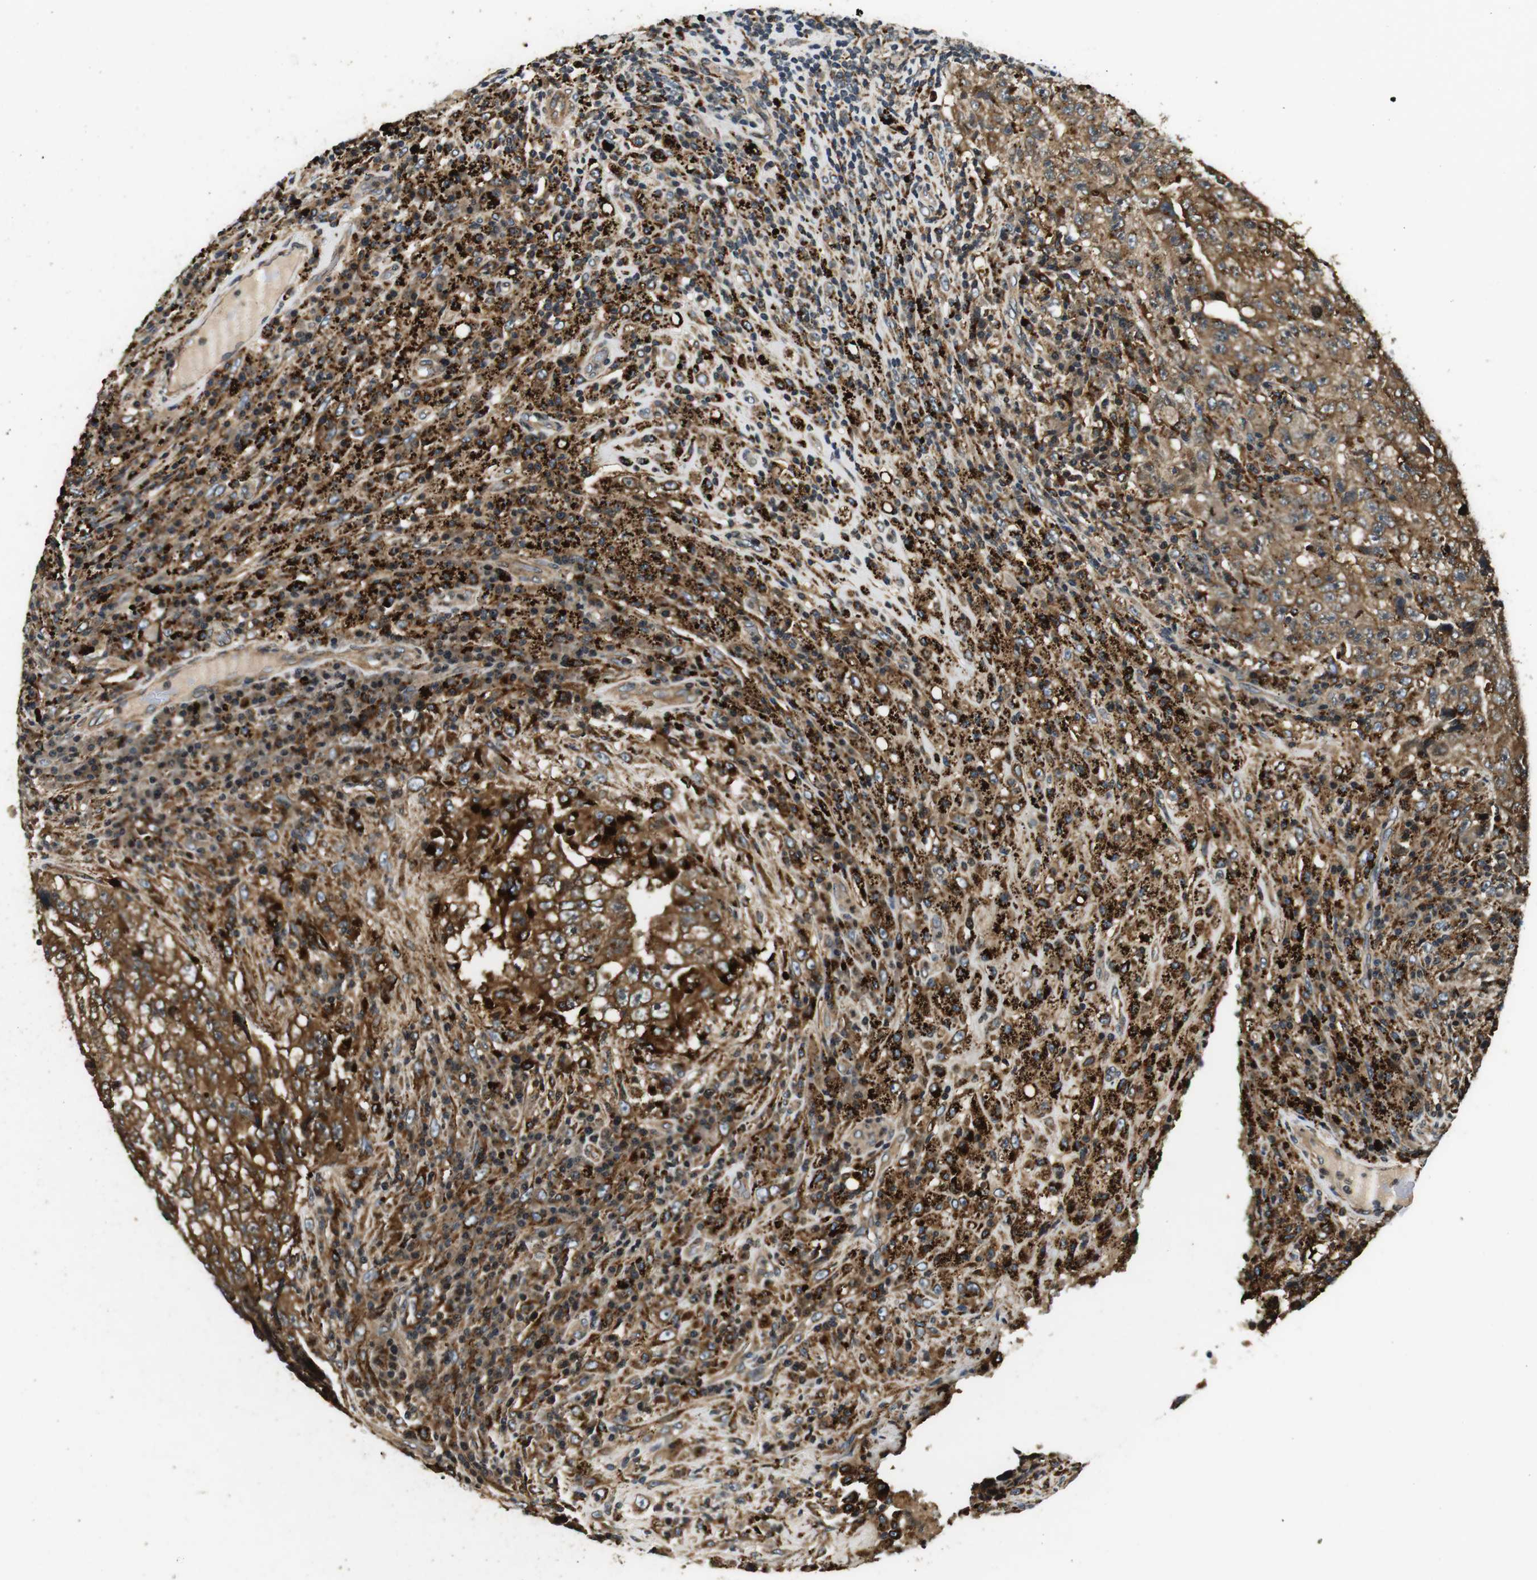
{"staining": {"intensity": "moderate", "quantity": ">75%", "location": "cytoplasmic/membranous"}, "tissue": "testis cancer", "cell_type": "Tumor cells", "image_type": "cancer", "snomed": [{"axis": "morphology", "description": "Necrosis, NOS"}, {"axis": "morphology", "description": "Carcinoma, Embryonal, NOS"}, {"axis": "topography", "description": "Testis"}], "caption": "The immunohistochemical stain highlights moderate cytoplasmic/membranous staining in tumor cells of embryonal carcinoma (testis) tissue. The protein of interest is shown in brown color, while the nuclei are stained blue.", "gene": "TXNRD1", "patient": {"sex": "male", "age": 19}}